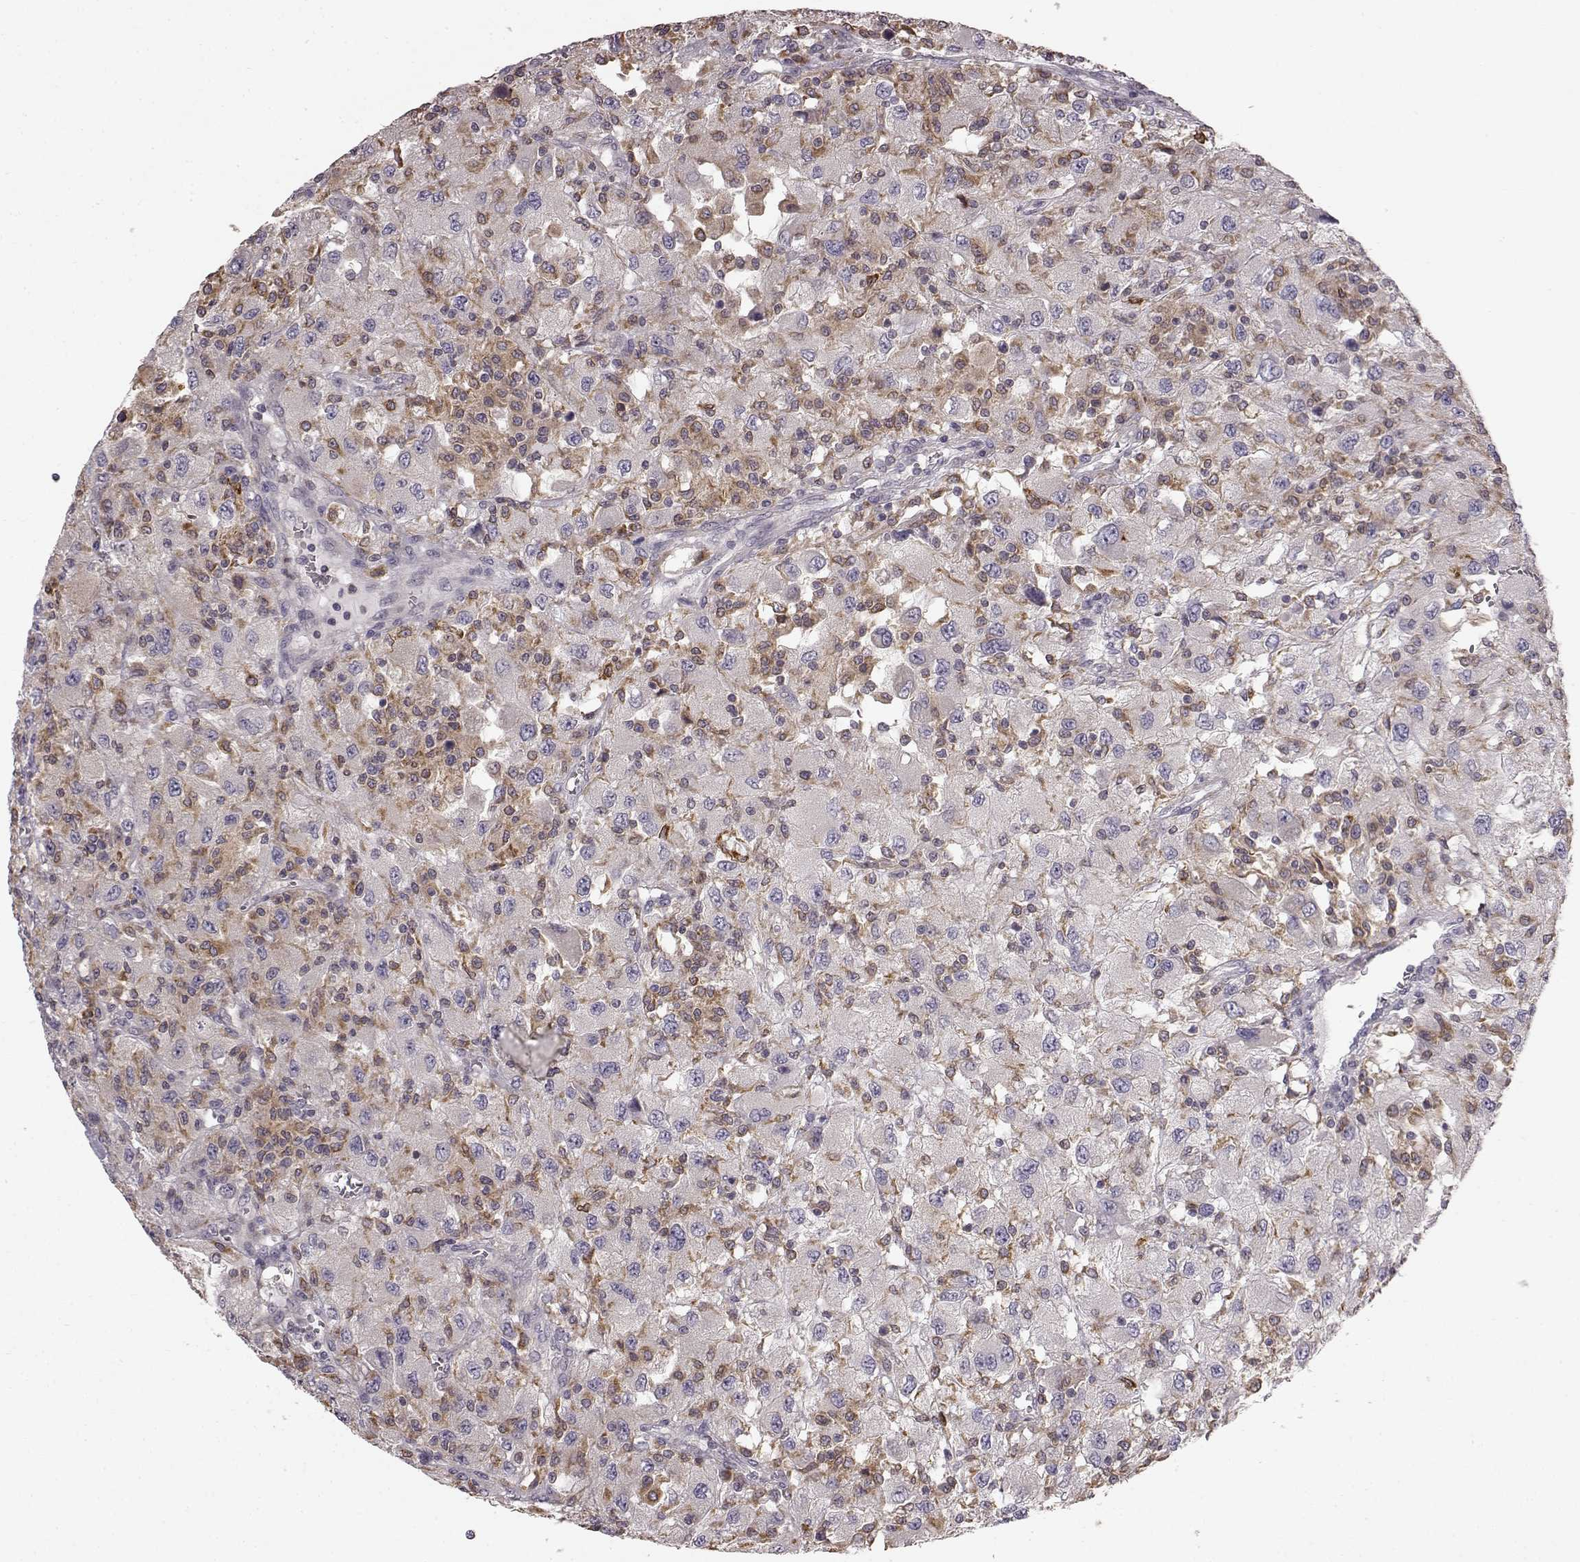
{"staining": {"intensity": "negative", "quantity": "none", "location": "none"}, "tissue": "renal cancer", "cell_type": "Tumor cells", "image_type": "cancer", "snomed": [{"axis": "morphology", "description": "Adenocarcinoma, NOS"}, {"axis": "topography", "description": "Kidney"}], "caption": "High power microscopy histopathology image of an IHC histopathology image of renal adenocarcinoma, revealing no significant positivity in tumor cells.", "gene": "SPAG17", "patient": {"sex": "female", "age": 67}}